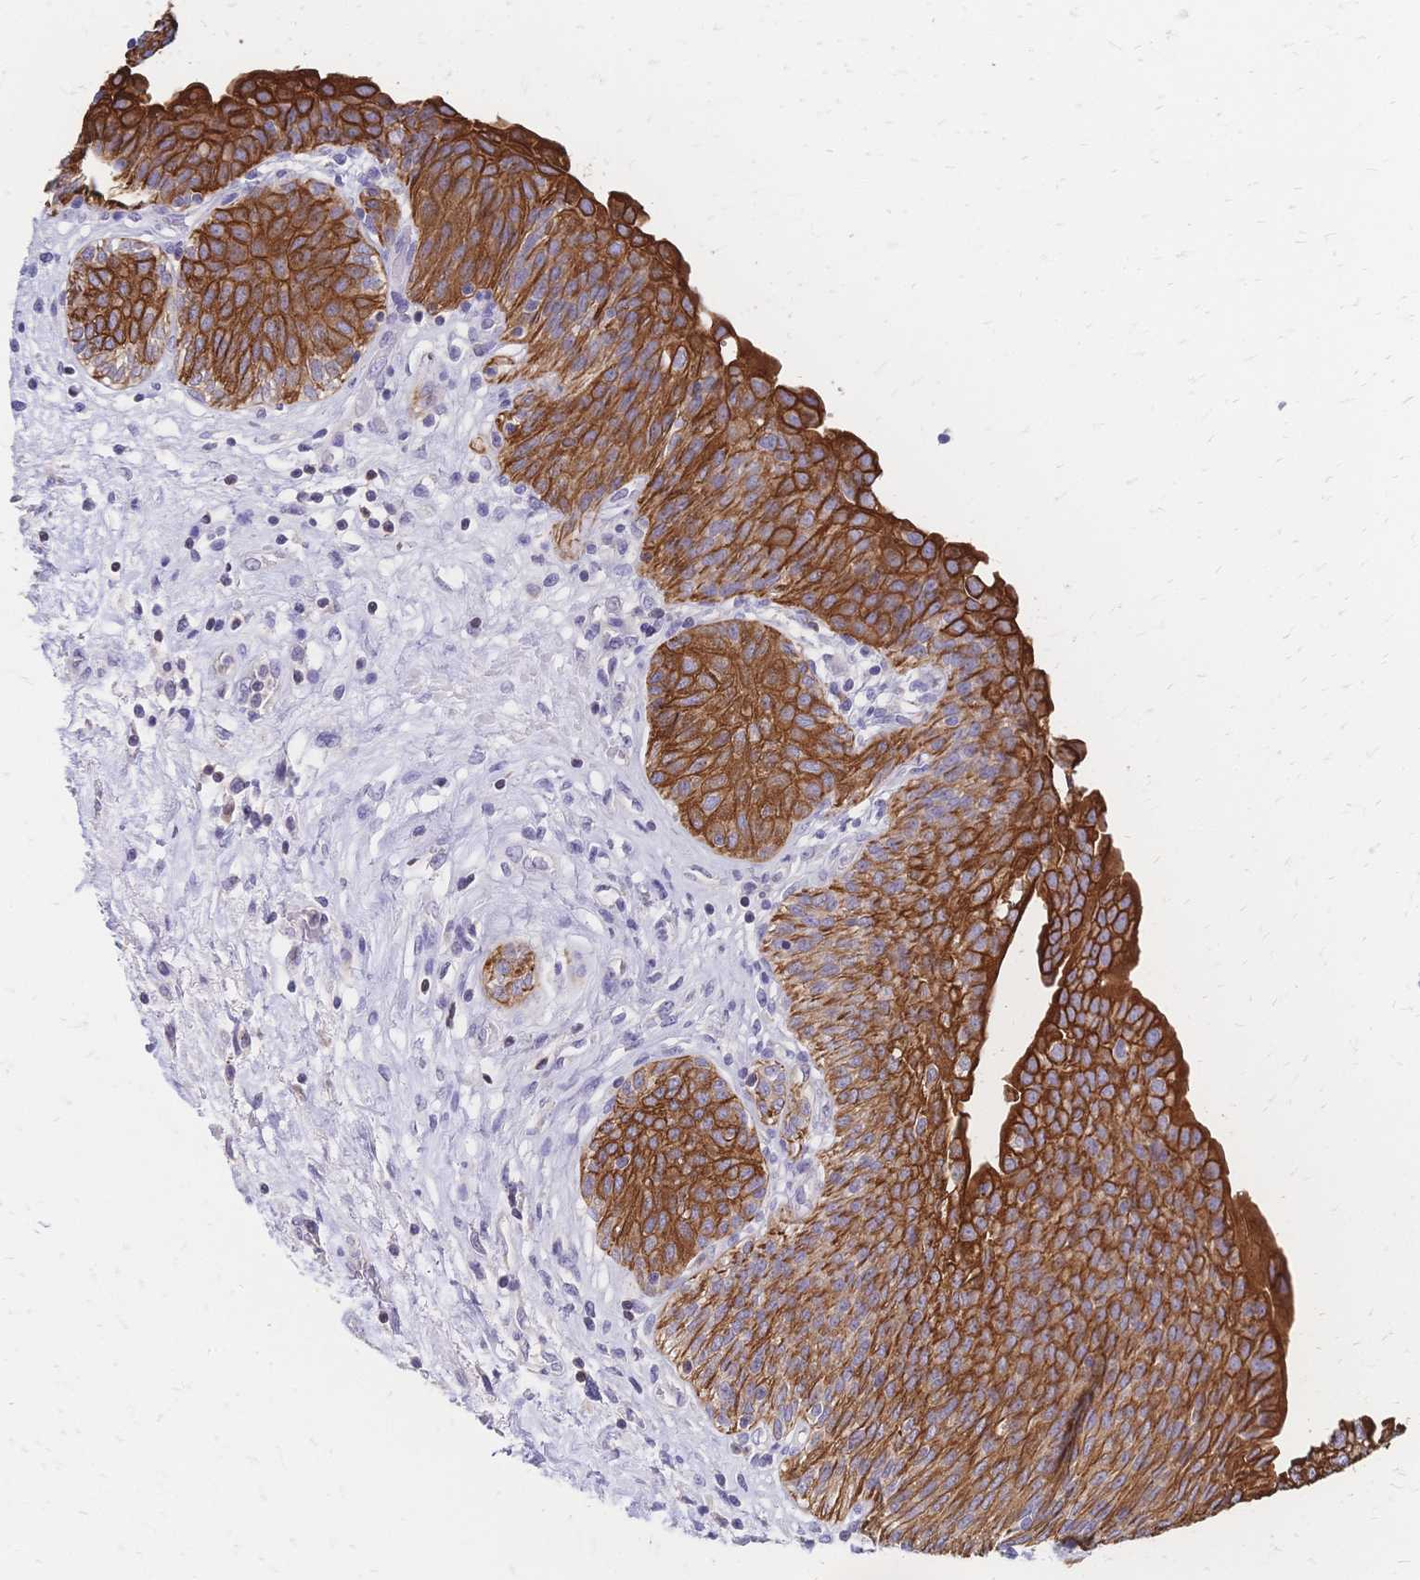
{"staining": {"intensity": "strong", "quantity": ">75%", "location": "cytoplasmic/membranous"}, "tissue": "urinary bladder", "cell_type": "Urothelial cells", "image_type": "normal", "snomed": [{"axis": "morphology", "description": "Normal tissue, NOS"}, {"axis": "topography", "description": "Urinary bladder"}], "caption": "High-power microscopy captured an immunohistochemistry (IHC) image of benign urinary bladder, revealing strong cytoplasmic/membranous expression in about >75% of urothelial cells. (Brightfield microscopy of DAB IHC at high magnification).", "gene": "DTNB", "patient": {"sex": "male", "age": 68}}